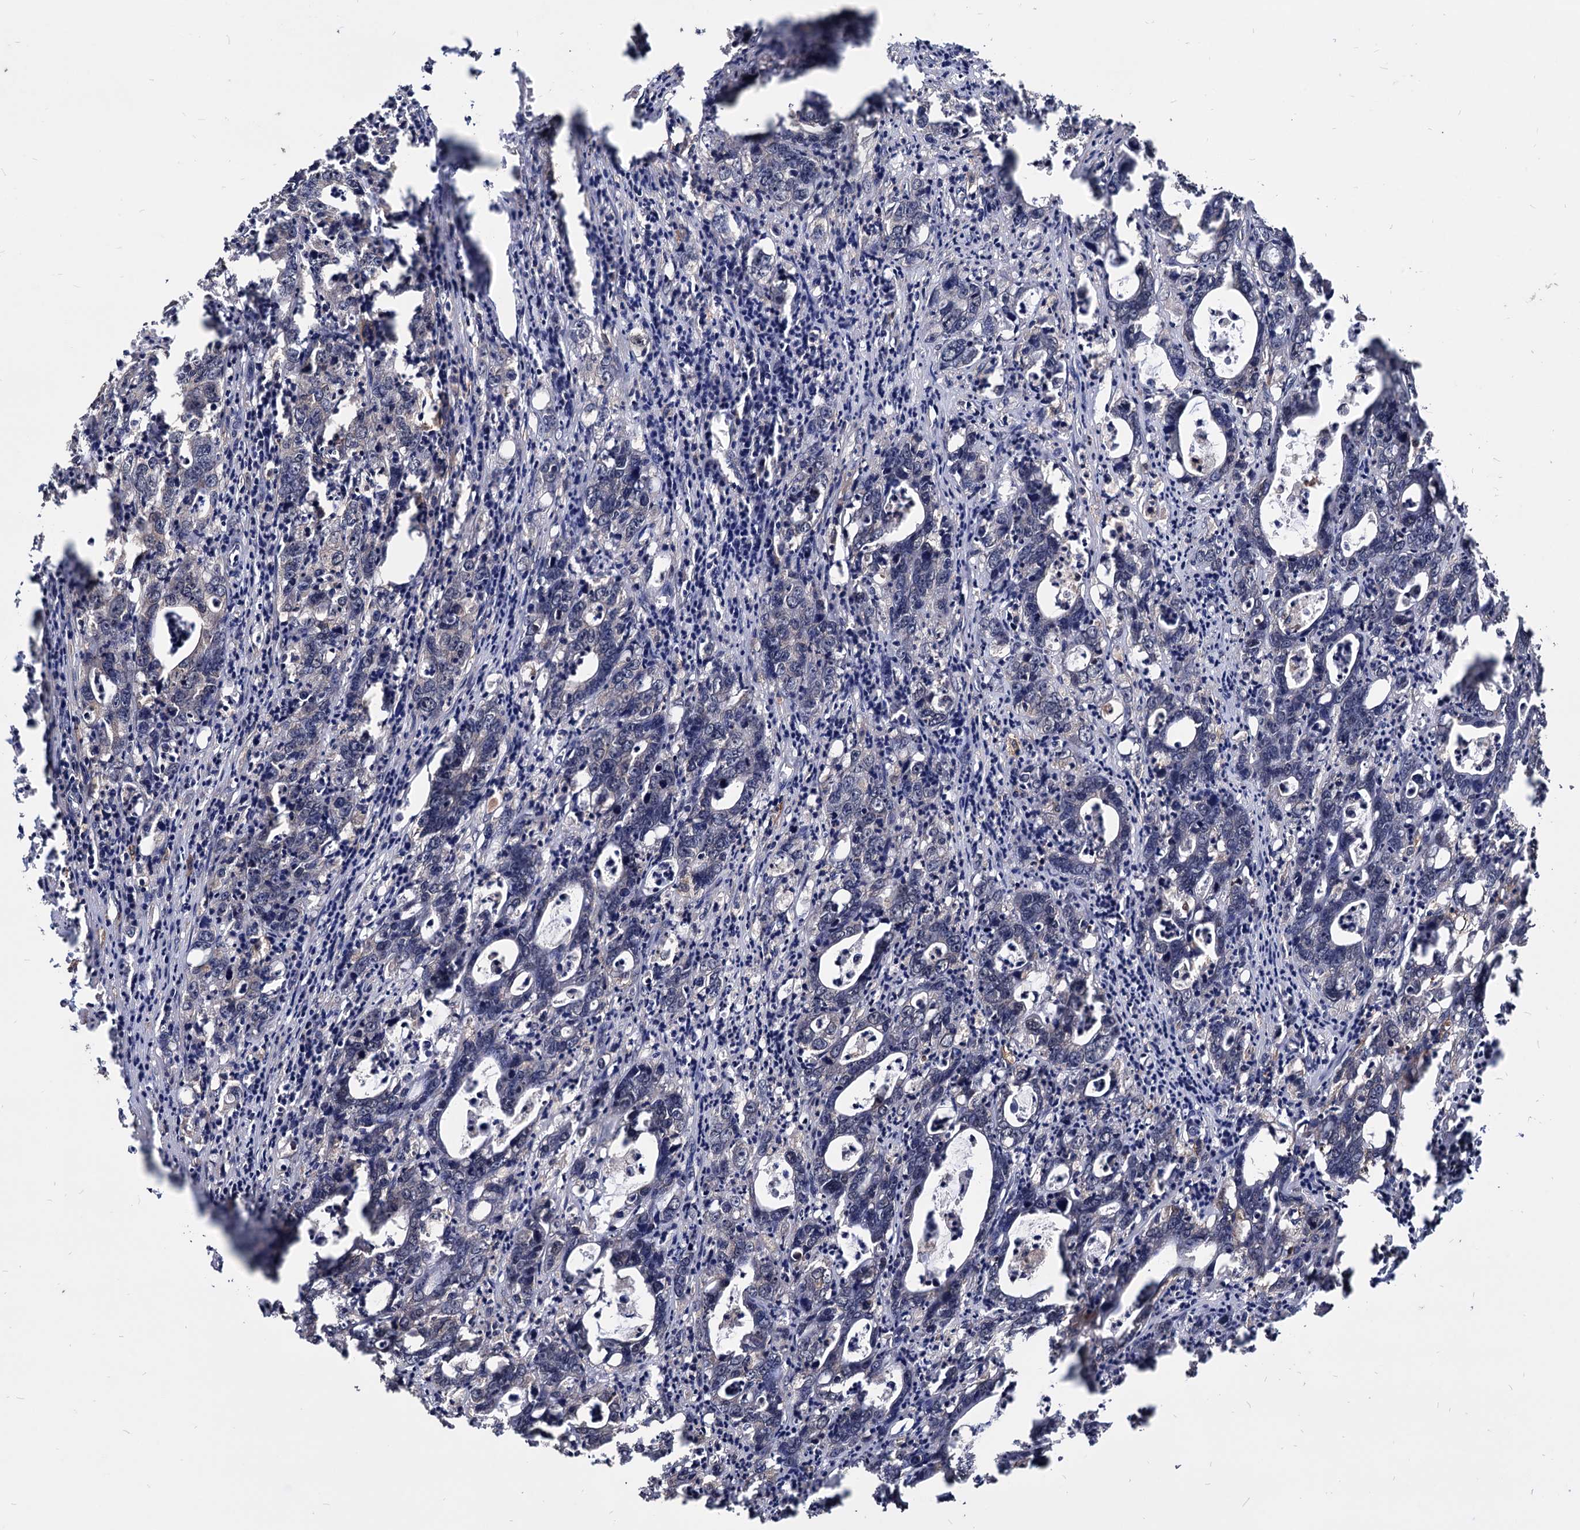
{"staining": {"intensity": "weak", "quantity": "<25%", "location": "cytoplasmic/membranous"}, "tissue": "colorectal cancer", "cell_type": "Tumor cells", "image_type": "cancer", "snomed": [{"axis": "morphology", "description": "Adenocarcinoma, NOS"}, {"axis": "topography", "description": "Colon"}], "caption": "Immunohistochemistry (IHC) of human colorectal cancer shows no positivity in tumor cells.", "gene": "ANKRD12", "patient": {"sex": "female", "age": 75}}